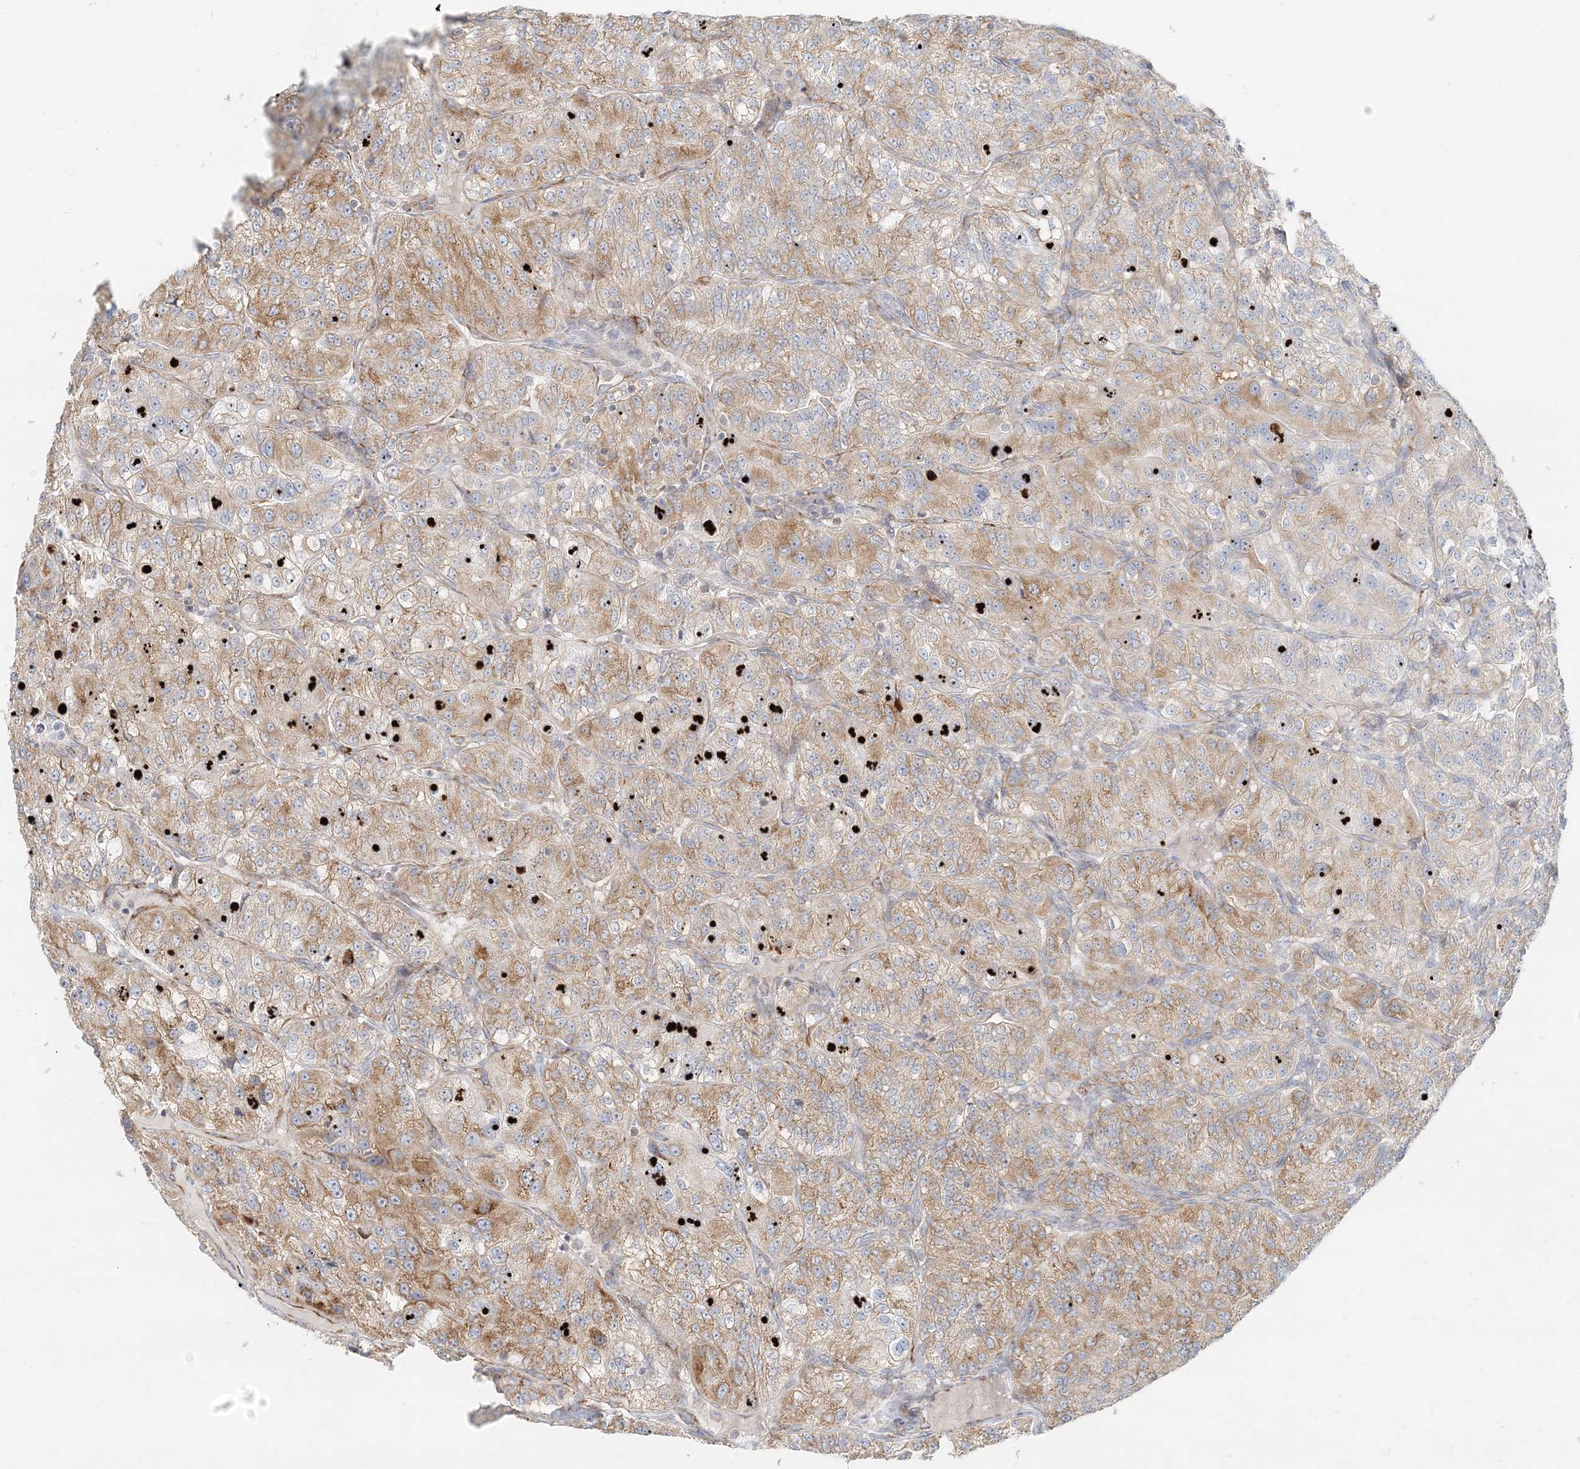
{"staining": {"intensity": "moderate", "quantity": ">75%", "location": "cytoplasmic/membranous"}, "tissue": "renal cancer", "cell_type": "Tumor cells", "image_type": "cancer", "snomed": [{"axis": "morphology", "description": "Adenocarcinoma, NOS"}, {"axis": "topography", "description": "Kidney"}], "caption": "A brown stain highlights moderate cytoplasmic/membranous staining of a protein in renal adenocarcinoma tumor cells.", "gene": "STK11IP", "patient": {"sex": "female", "age": 63}}